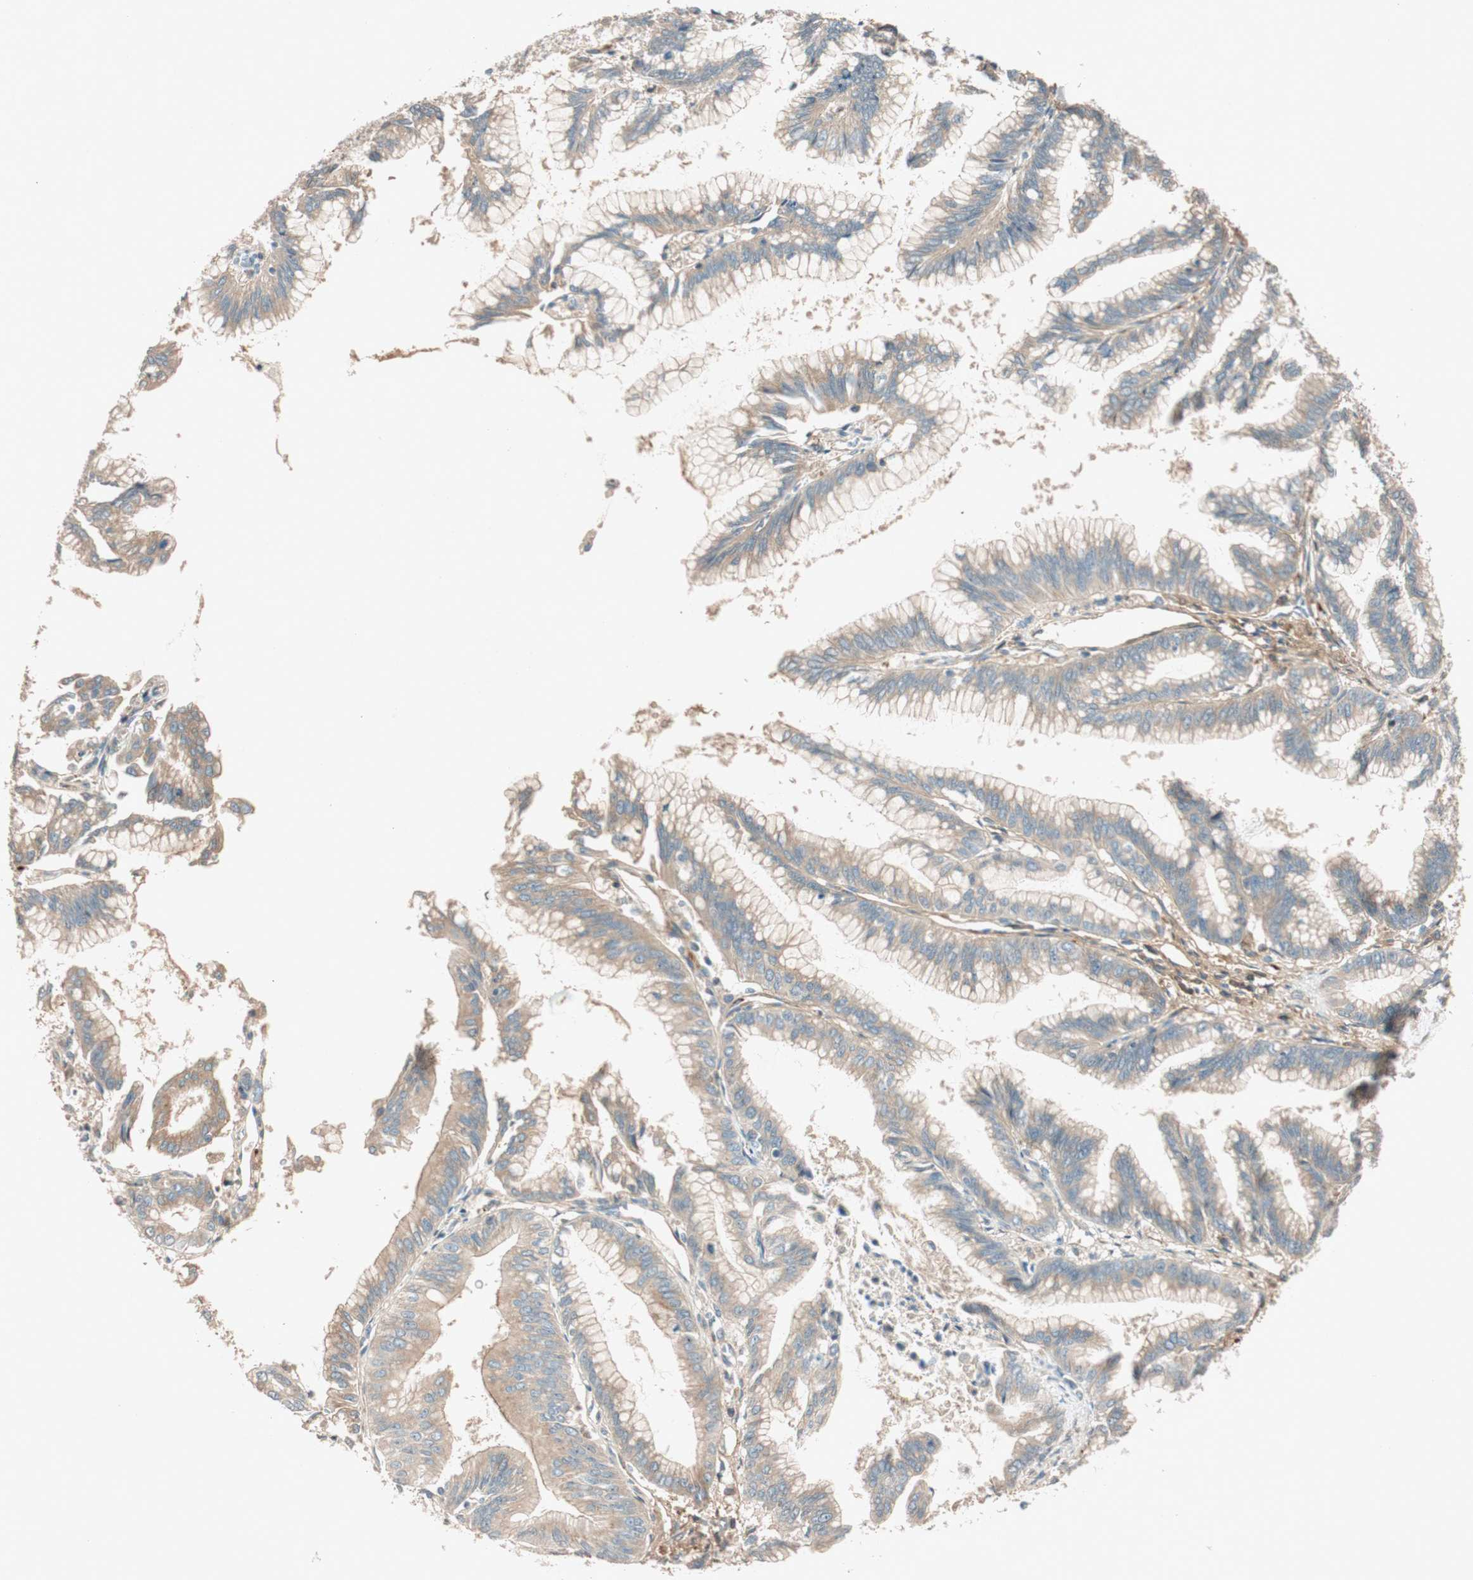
{"staining": {"intensity": "weak", "quantity": ">75%", "location": "cytoplasmic/membranous"}, "tissue": "pancreatic cancer", "cell_type": "Tumor cells", "image_type": "cancer", "snomed": [{"axis": "morphology", "description": "Adenocarcinoma, NOS"}, {"axis": "topography", "description": "Pancreas"}], "caption": "Protein staining displays weak cytoplasmic/membranous staining in approximately >75% of tumor cells in adenocarcinoma (pancreatic). The protein is stained brown, and the nuclei are stained in blue (DAB IHC with brightfield microscopy, high magnification).", "gene": "EPHA6", "patient": {"sex": "female", "age": 64}}